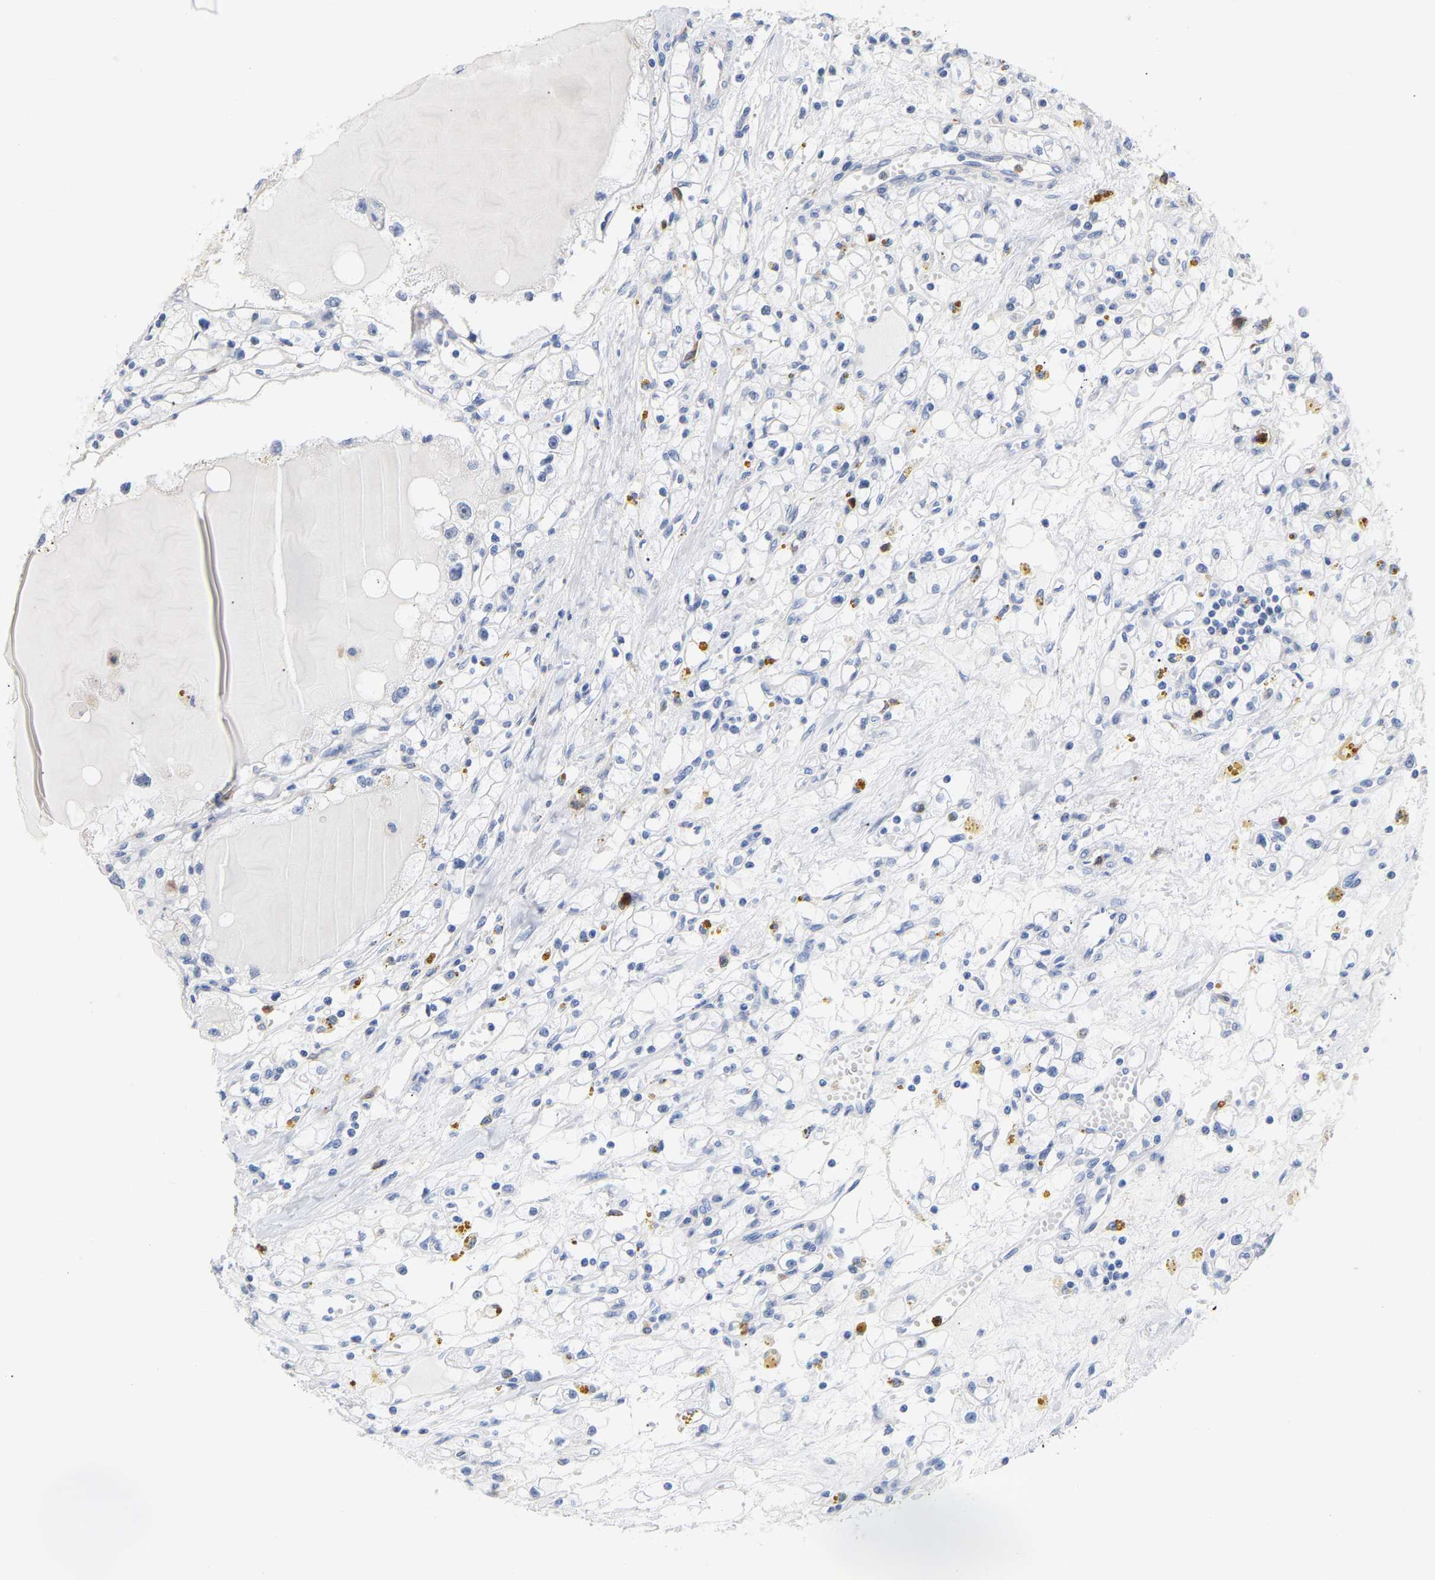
{"staining": {"intensity": "negative", "quantity": "none", "location": "none"}, "tissue": "renal cancer", "cell_type": "Tumor cells", "image_type": "cancer", "snomed": [{"axis": "morphology", "description": "Adenocarcinoma, NOS"}, {"axis": "topography", "description": "Kidney"}], "caption": "A micrograph of renal adenocarcinoma stained for a protein exhibits no brown staining in tumor cells.", "gene": "TDRD7", "patient": {"sex": "male", "age": 56}}